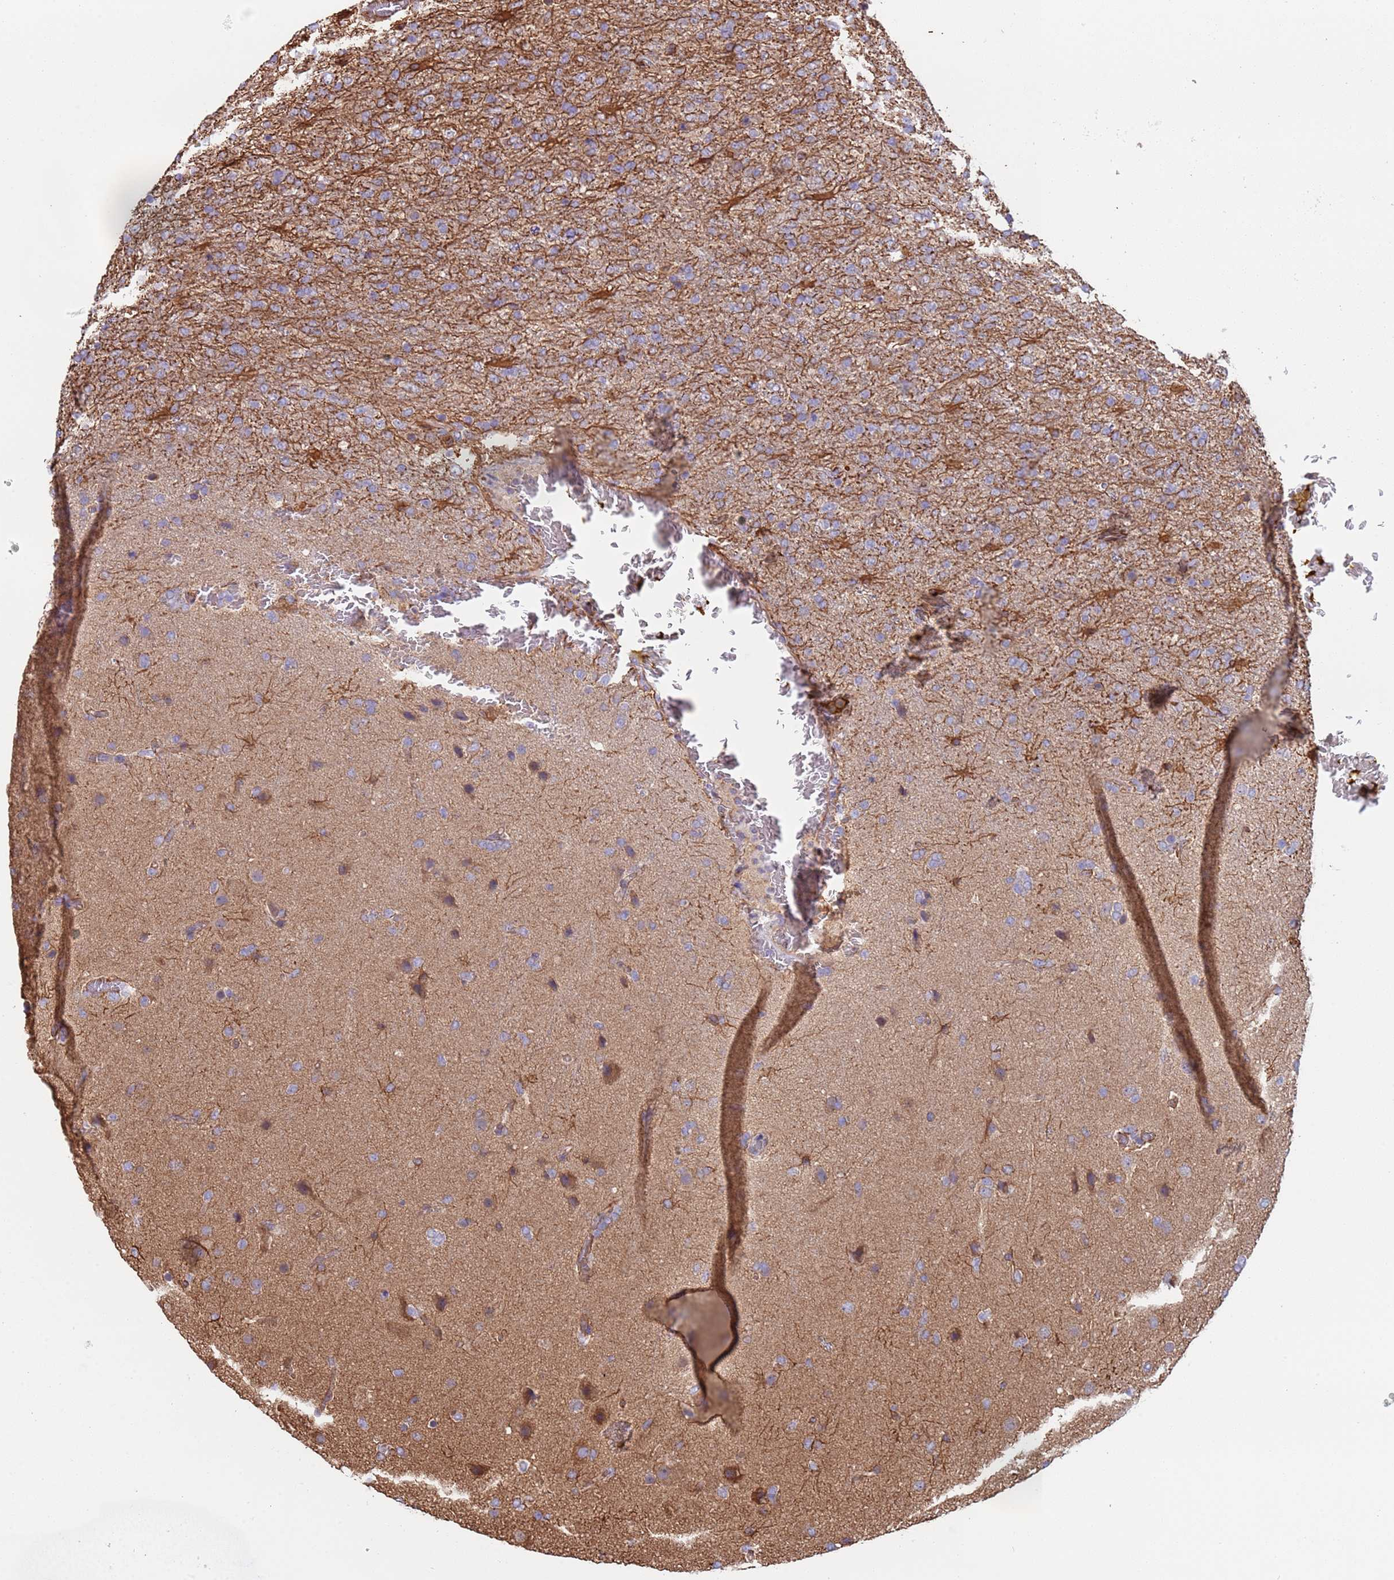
{"staining": {"intensity": "moderate", "quantity": "25%-75%", "location": "cytoplasmic/membranous"}, "tissue": "glioma", "cell_type": "Tumor cells", "image_type": "cancer", "snomed": [{"axis": "morphology", "description": "Glioma, malignant, High grade"}, {"axis": "topography", "description": "Brain"}], "caption": "DAB (3,3'-diaminobenzidine) immunohistochemical staining of human glioma displays moderate cytoplasmic/membranous protein staining in about 25%-75% of tumor cells.", "gene": "NUDT12", "patient": {"sex": "female", "age": 74}}